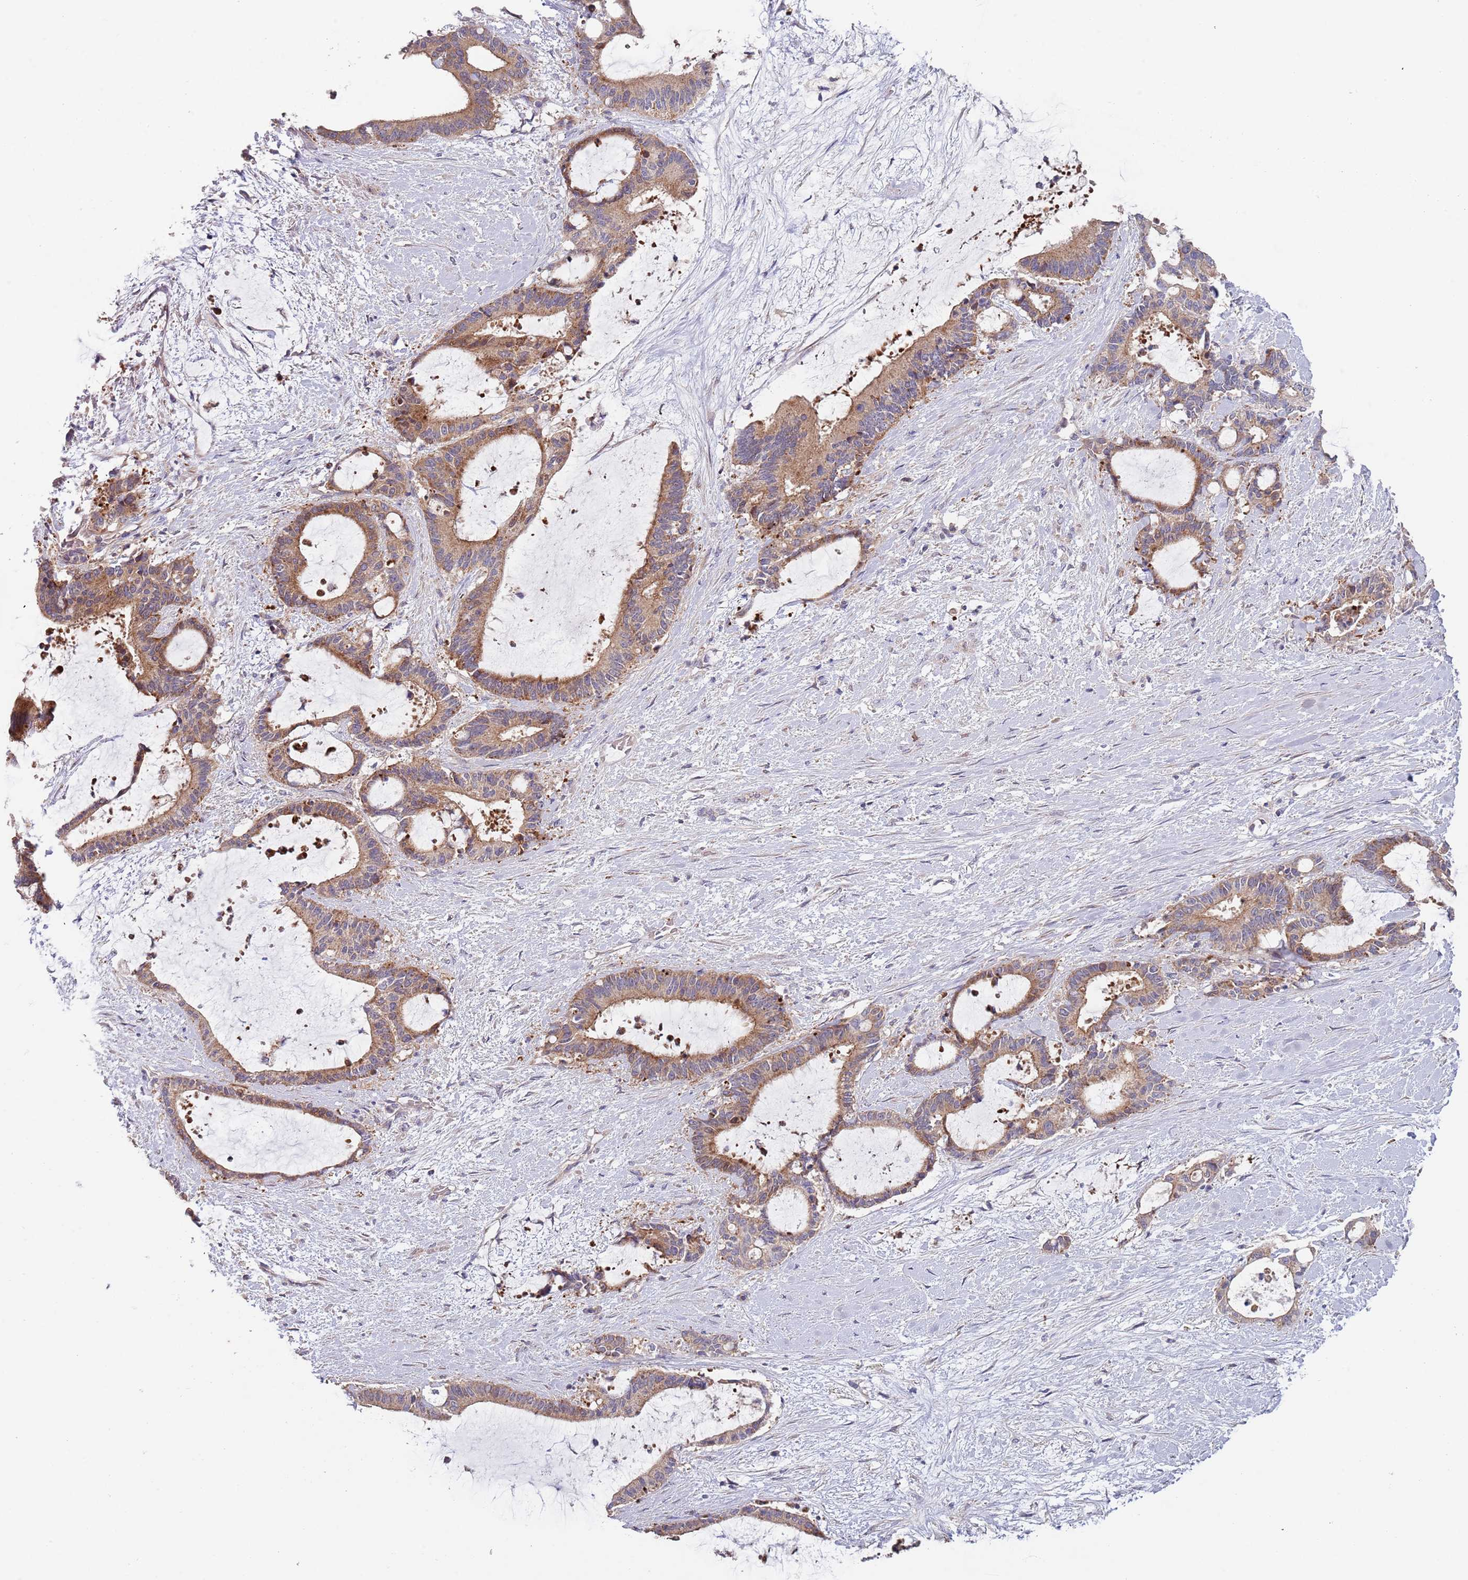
{"staining": {"intensity": "moderate", "quantity": ">75%", "location": "cytoplasmic/membranous"}, "tissue": "liver cancer", "cell_type": "Tumor cells", "image_type": "cancer", "snomed": [{"axis": "morphology", "description": "Normal tissue, NOS"}, {"axis": "morphology", "description": "Cholangiocarcinoma"}, {"axis": "topography", "description": "Liver"}, {"axis": "topography", "description": "Peripheral nerve tissue"}], "caption": "Immunohistochemistry (IHC) histopathology image of neoplastic tissue: human liver cancer stained using immunohistochemistry shows medium levels of moderate protein expression localized specifically in the cytoplasmic/membranous of tumor cells, appearing as a cytoplasmic/membranous brown color.", "gene": "ABCC10", "patient": {"sex": "female", "age": 73}}